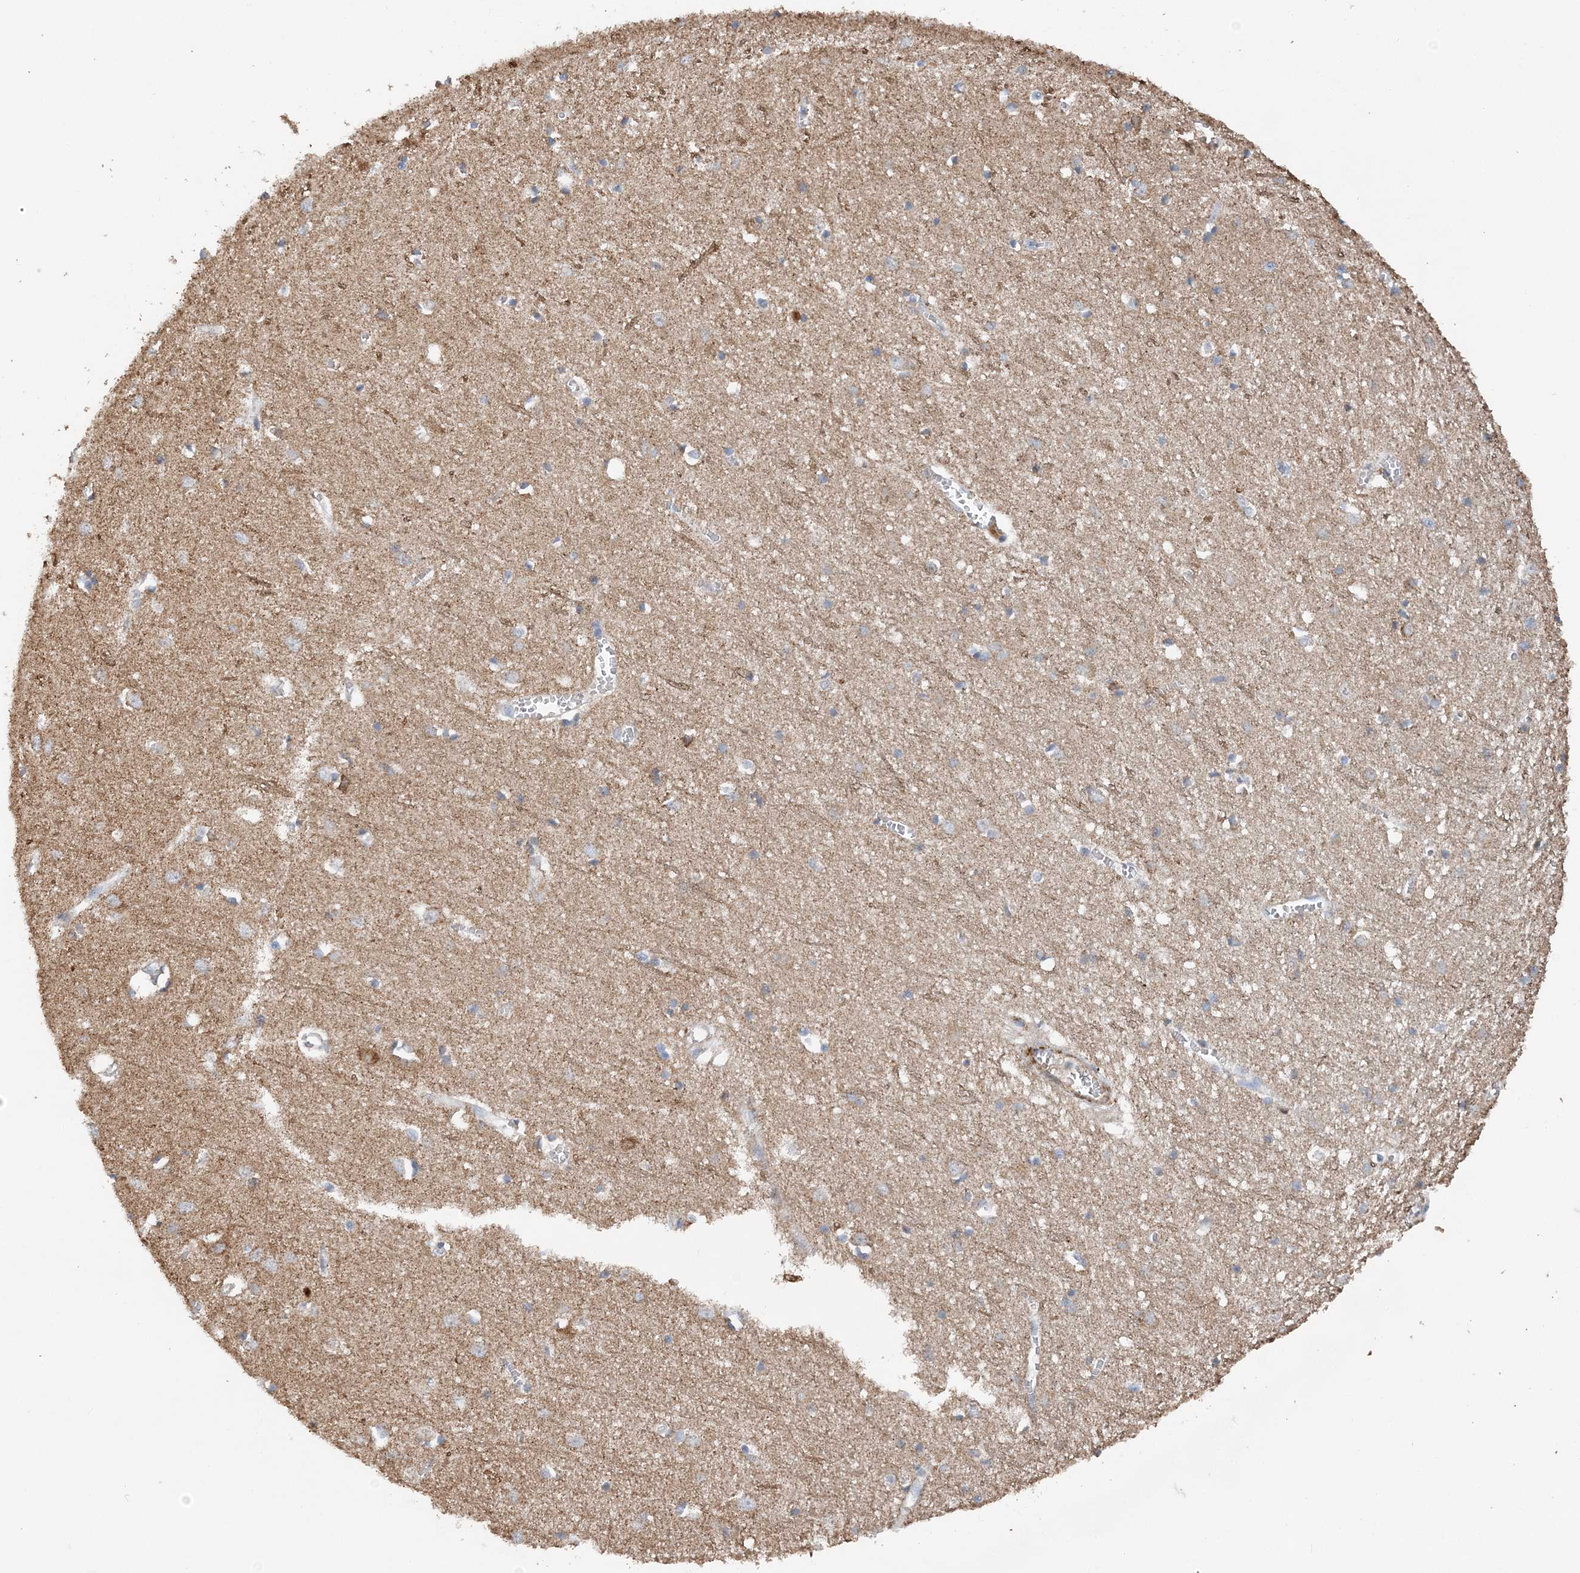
{"staining": {"intensity": "negative", "quantity": "none", "location": "none"}, "tissue": "cerebral cortex", "cell_type": "Endothelial cells", "image_type": "normal", "snomed": [{"axis": "morphology", "description": "Normal tissue, NOS"}, {"axis": "topography", "description": "Cerebral cortex"}], "caption": "DAB (3,3'-diaminobenzidine) immunohistochemical staining of normal human cerebral cortex shows no significant expression in endothelial cells.", "gene": "SPRY2", "patient": {"sex": "female", "age": 64}}